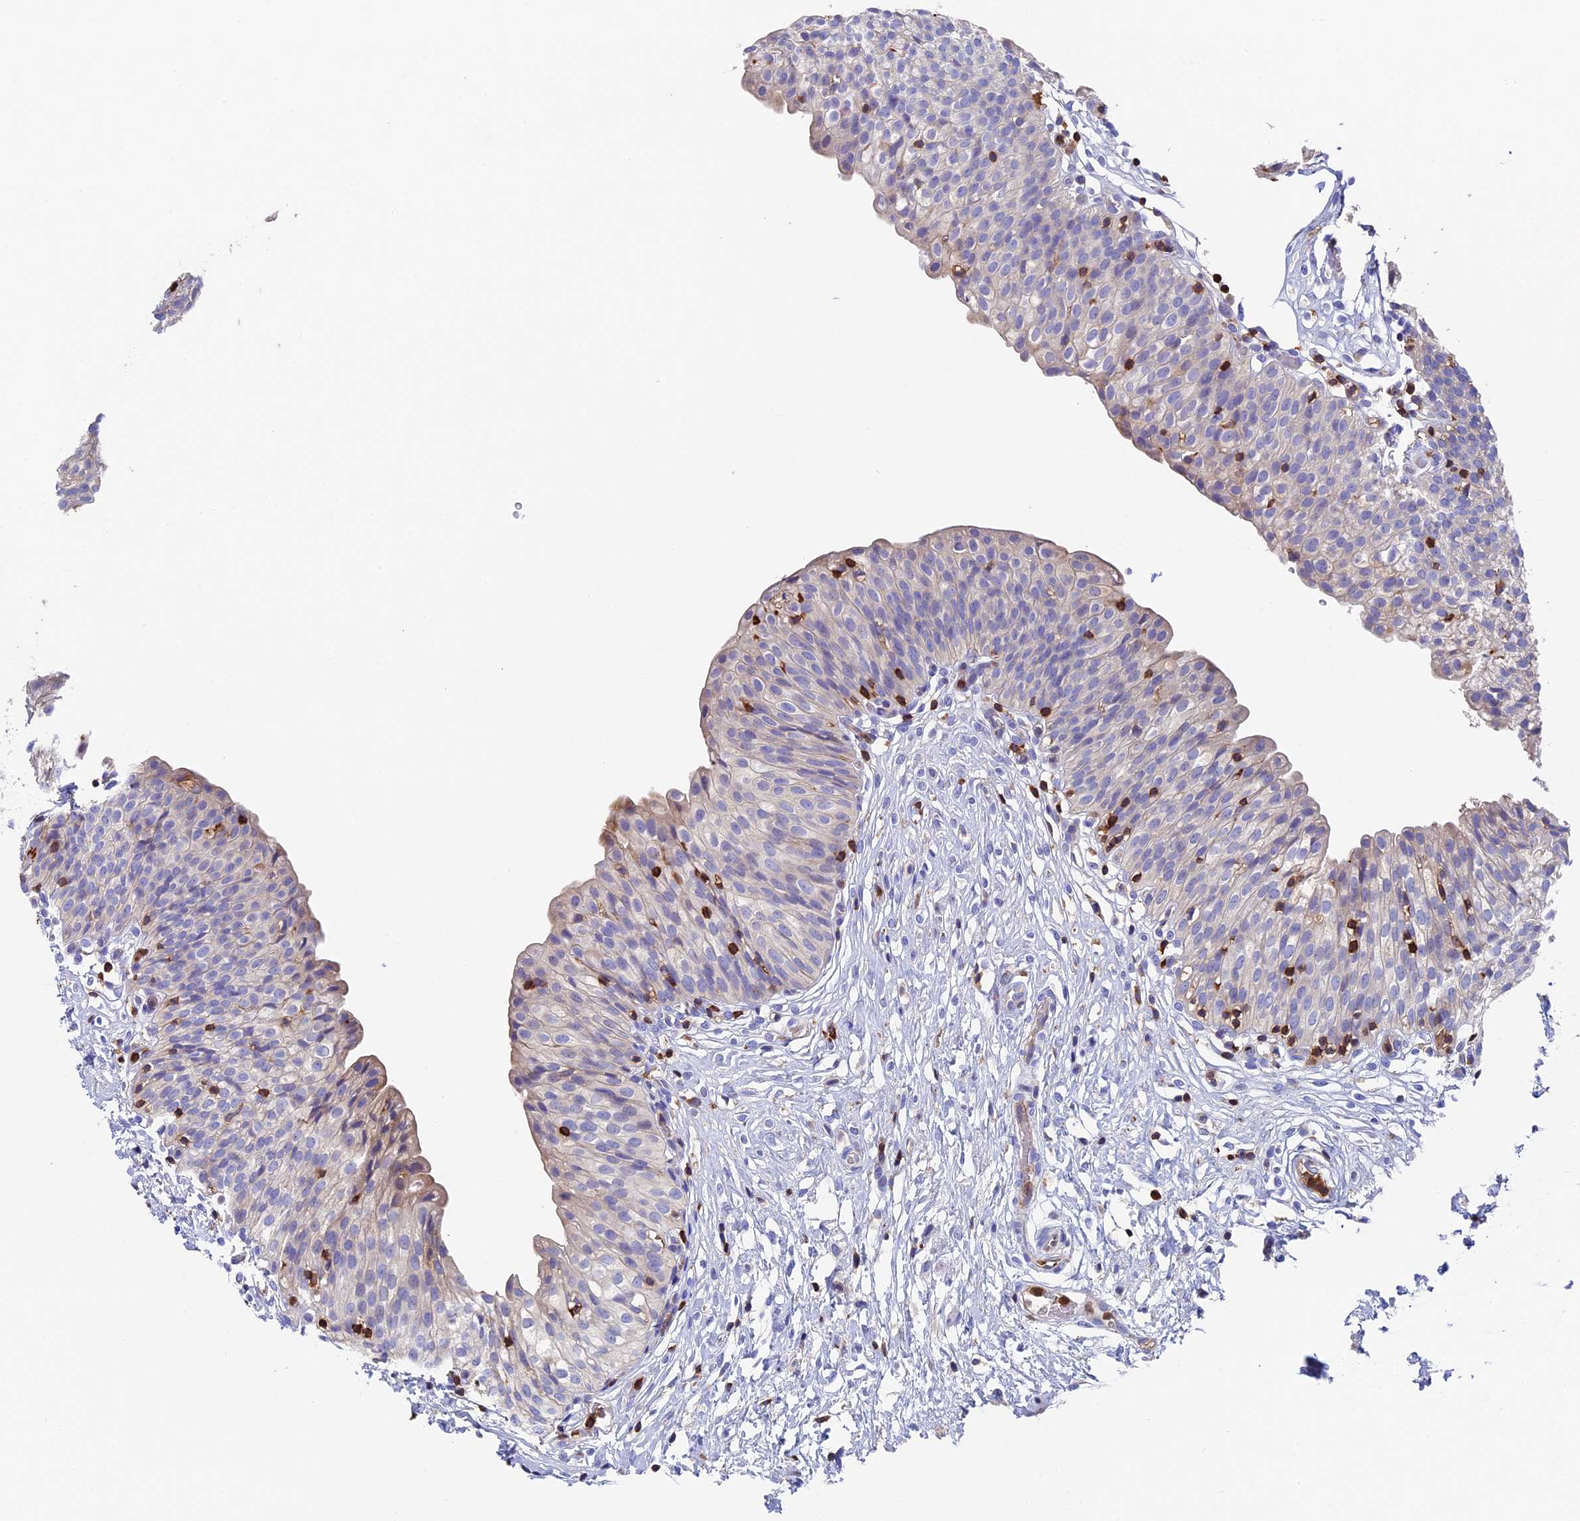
{"staining": {"intensity": "negative", "quantity": "none", "location": "none"}, "tissue": "urinary bladder", "cell_type": "Urothelial cells", "image_type": "normal", "snomed": [{"axis": "morphology", "description": "Normal tissue, NOS"}, {"axis": "topography", "description": "Urinary bladder"}], "caption": "Immunohistochemistry (IHC) micrograph of unremarkable urinary bladder: human urinary bladder stained with DAB (3,3'-diaminobenzidine) demonstrates no significant protein expression in urothelial cells.", "gene": "ADAT1", "patient": {"sex": "male", "age": 55}}